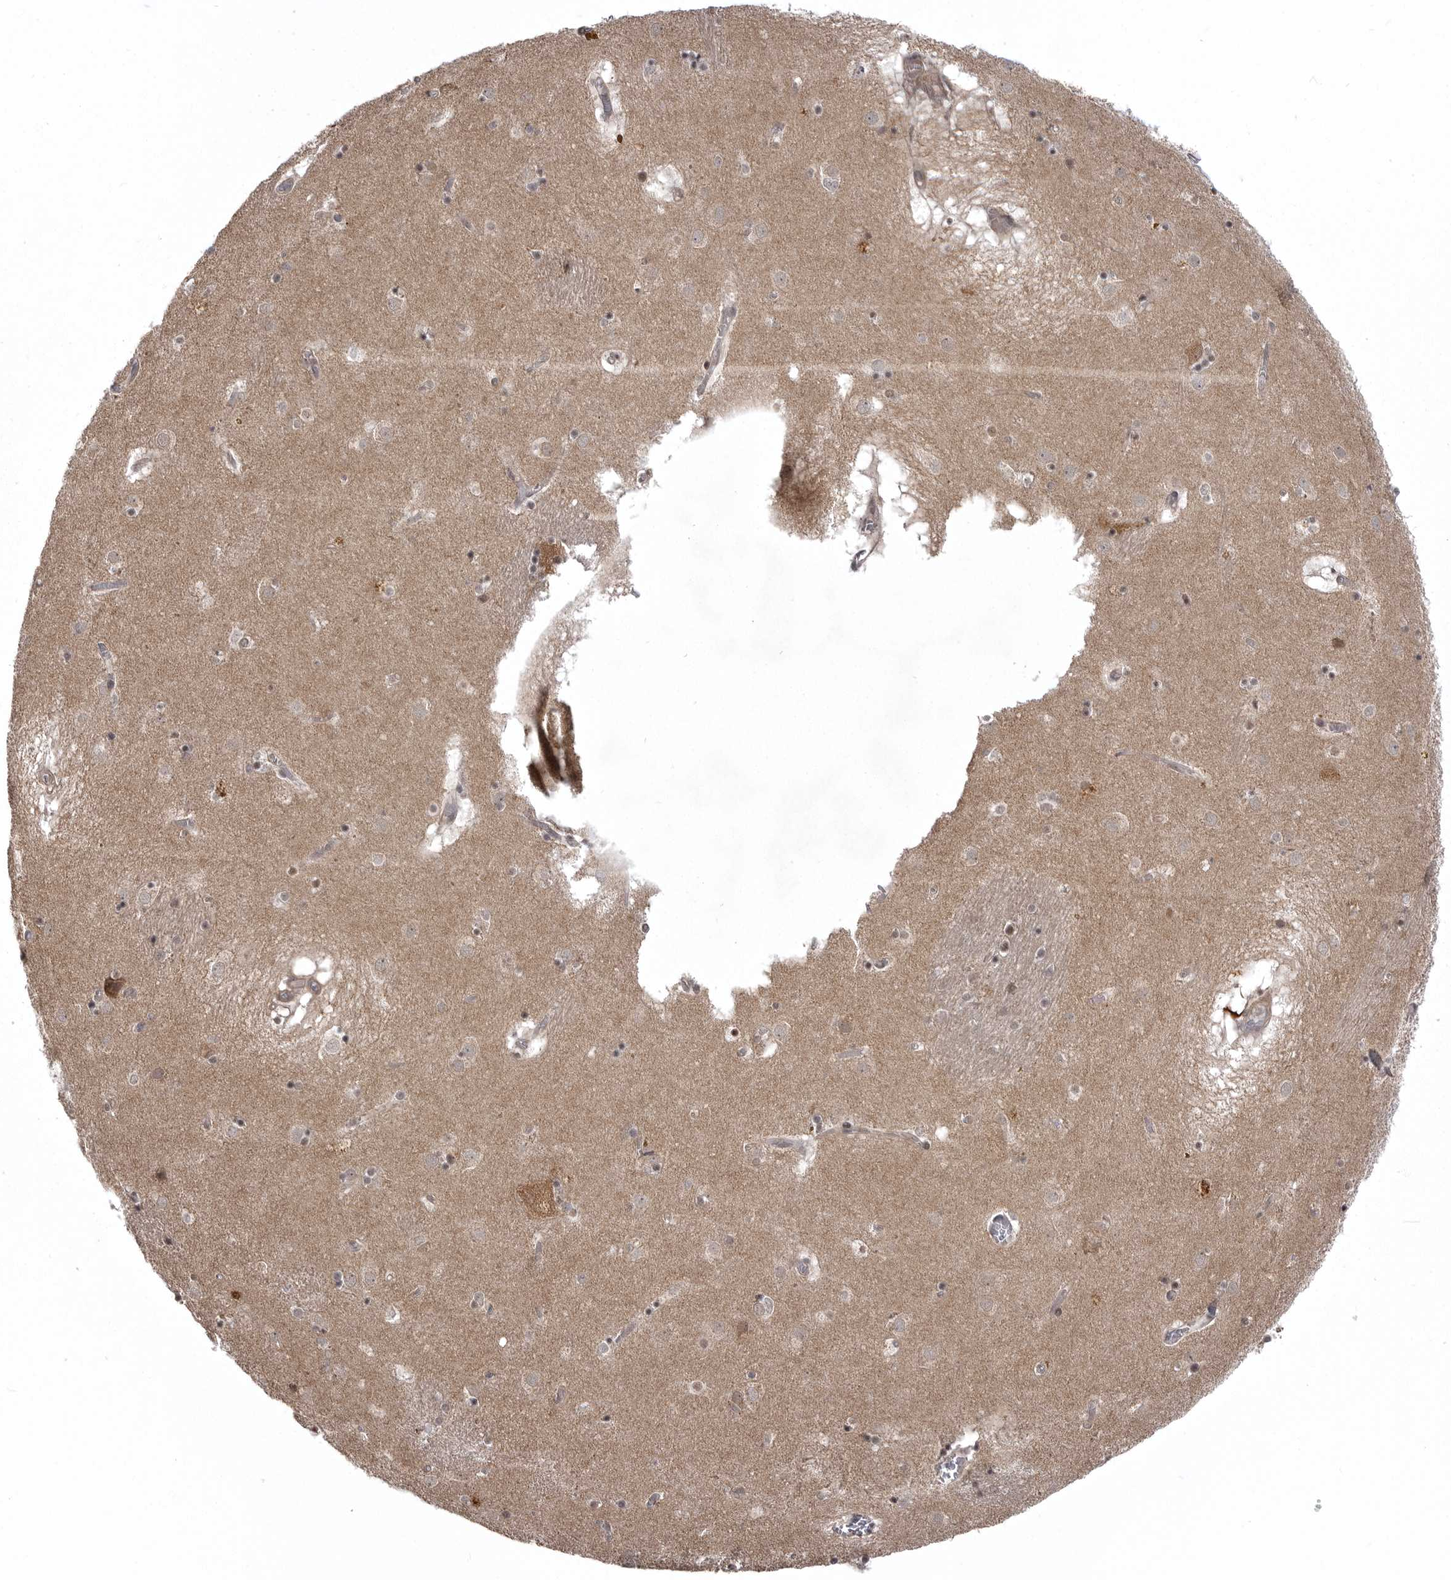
{"staining": {"intensity": "negative", "quantity": "none", "location": "none"}, "tissue": "caudate", "cell_type": "Glial cells", "image_type": "normal", "snomed": [{"axis": "morphology", "description": "Normal tissue, NOS"}, {"axis": "topography", "description": "Lateral ventricle wall"}], "caption": "Protein analysis of normal caudate reveals no significant expression in glial cells. Nuclei are stained in blue.", "gene": "SNX16", "patient": {"sex": "male", "age": 70}}